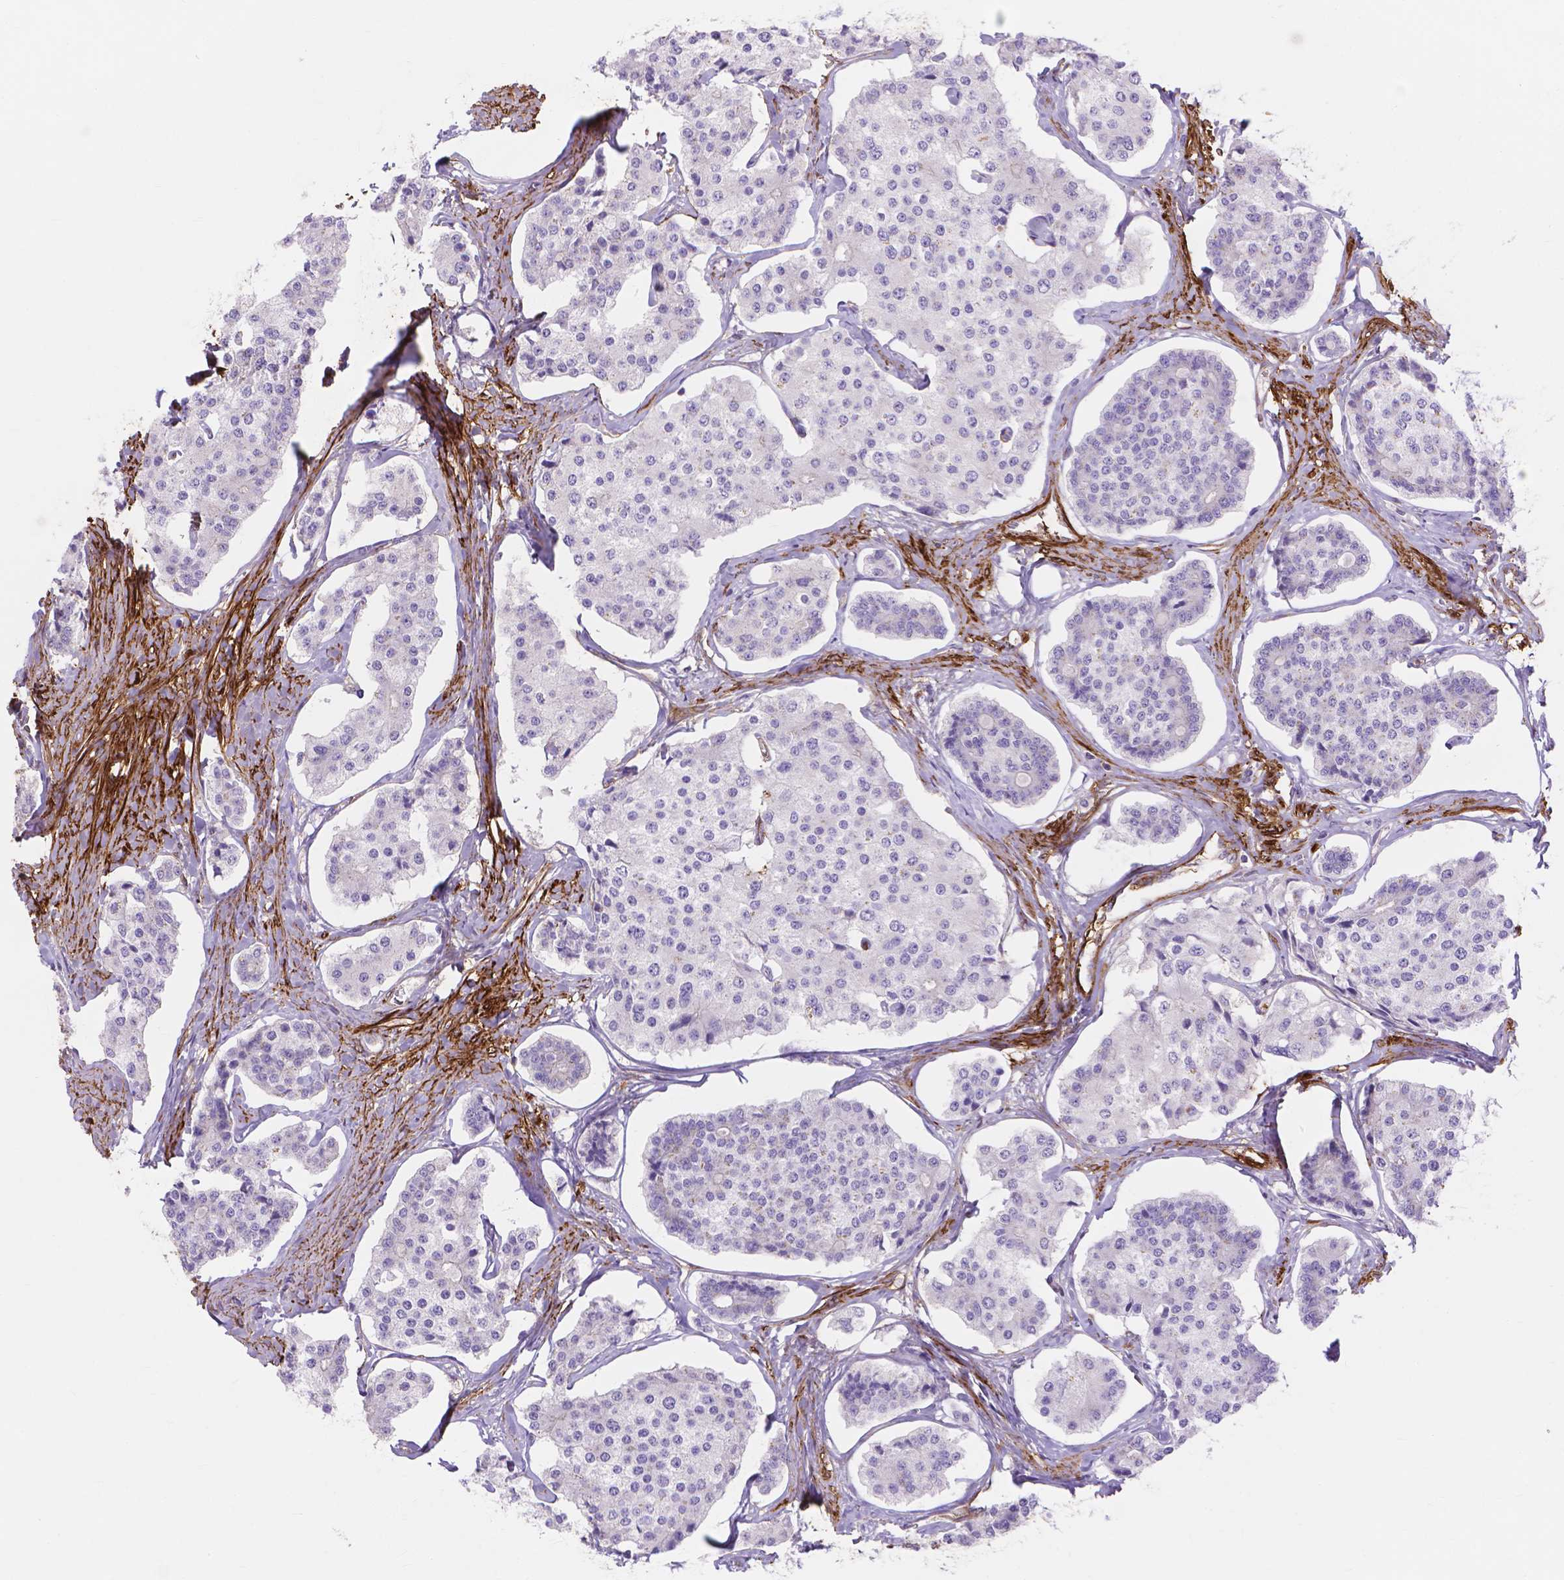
{"staining": {"intensity": "negative", "quantity": "none", "location": "none"}, "tissue": "carcinoid", "cell_type": "Tumor cells", "image_type": "cancer", "snomed": [{"axis": "morphology", "description": "Carcinoid, malignant, NOS"}, {"axis": "topography", "description": "Small intestine"}], "caption": "Micrograph shows no significant protein expression in tumor cells of malignant carcinoid. (DAB (3,3'-diaminobenzidine) immunohistochemistry, high magnification).", "gene": "MBLAC1", "patient": {"sex": "female", "age": 65}}